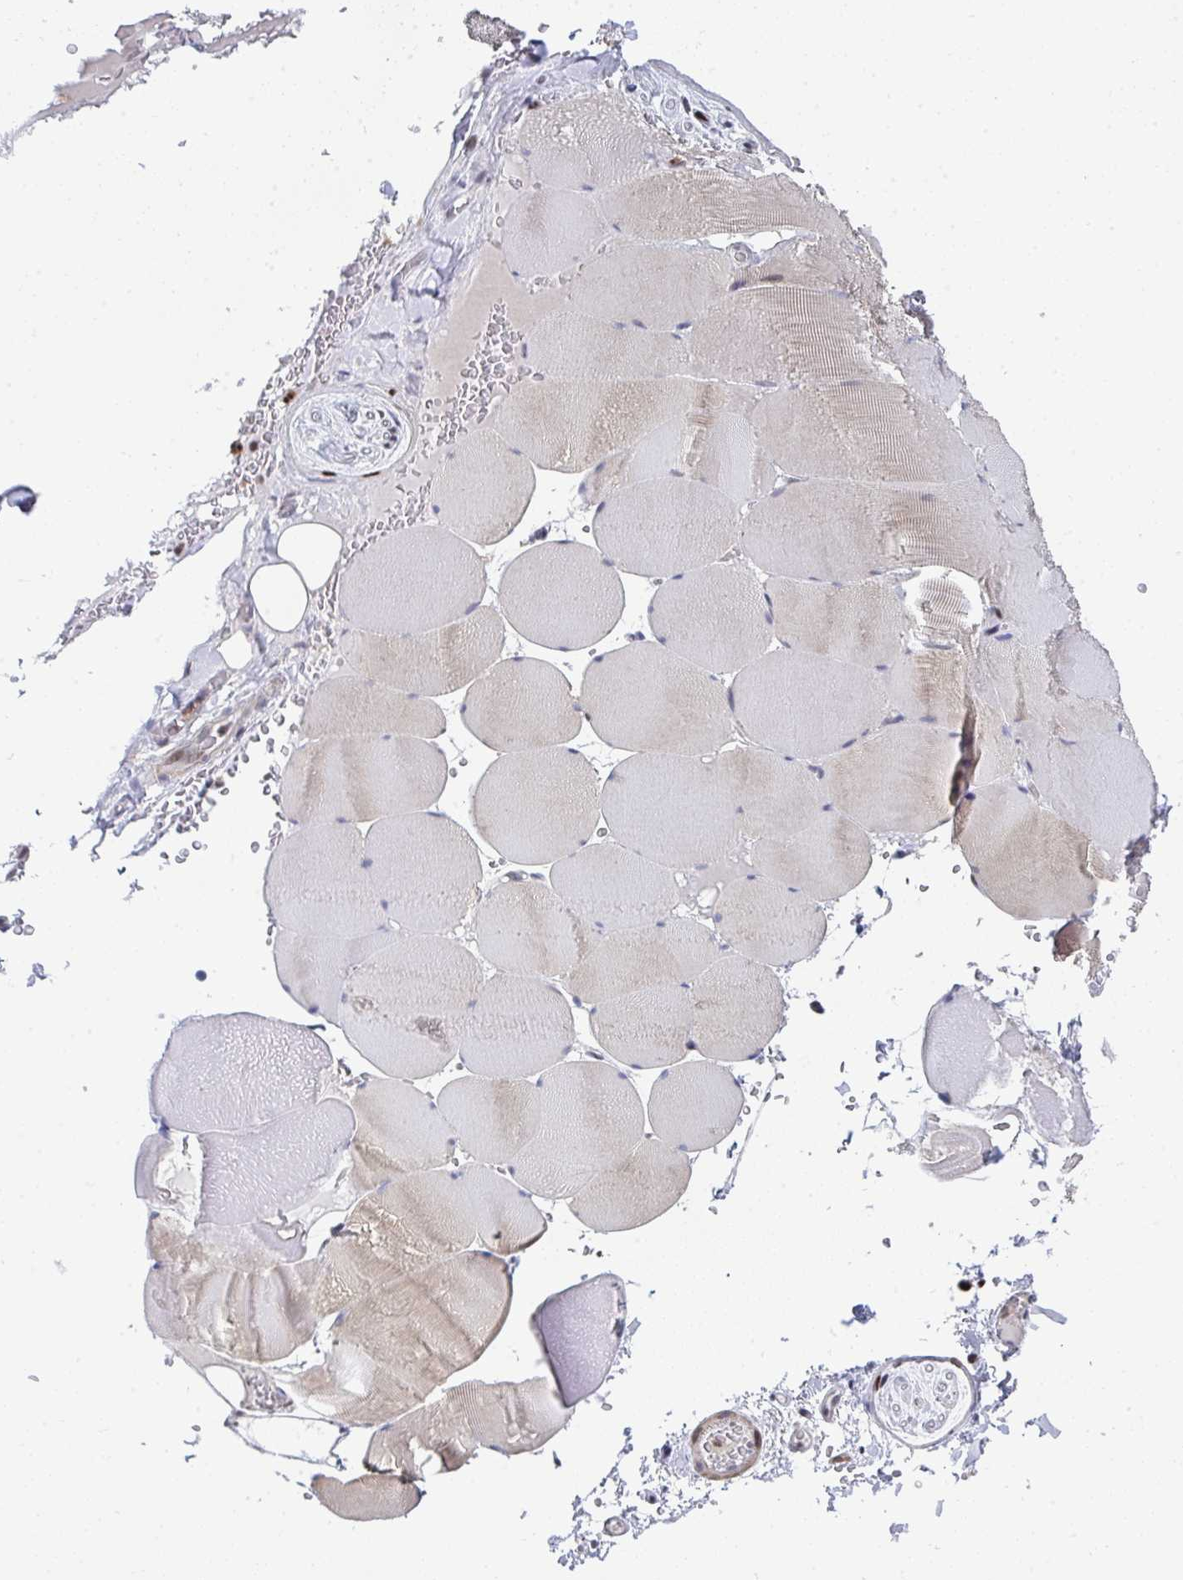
{"staining": {"intensity": "weak", "quantity": "25%-75%", "location": "cytoplasmic/membranous"}, "tissue": "skeletal muscle", "cell_type": "Myocytes", "image_type": "normal", "snomed": [{"axis": "morphology", "description": "Normal tissue, NOS"}, {"axis": "topography", "description": "Skeletal muscle"}, {"axis": "topography", "description": "Head-Neck"}], "caption": "IHC (DAB (3,3'-diaminobenzidine)) staining of normal human skeletal muscle shows weak cytoplasmic/membranous protein expression in approximately 25%-75% of myocytes.", "gene": "JDP2", "patient": {"sex": "male", "age": 66}}